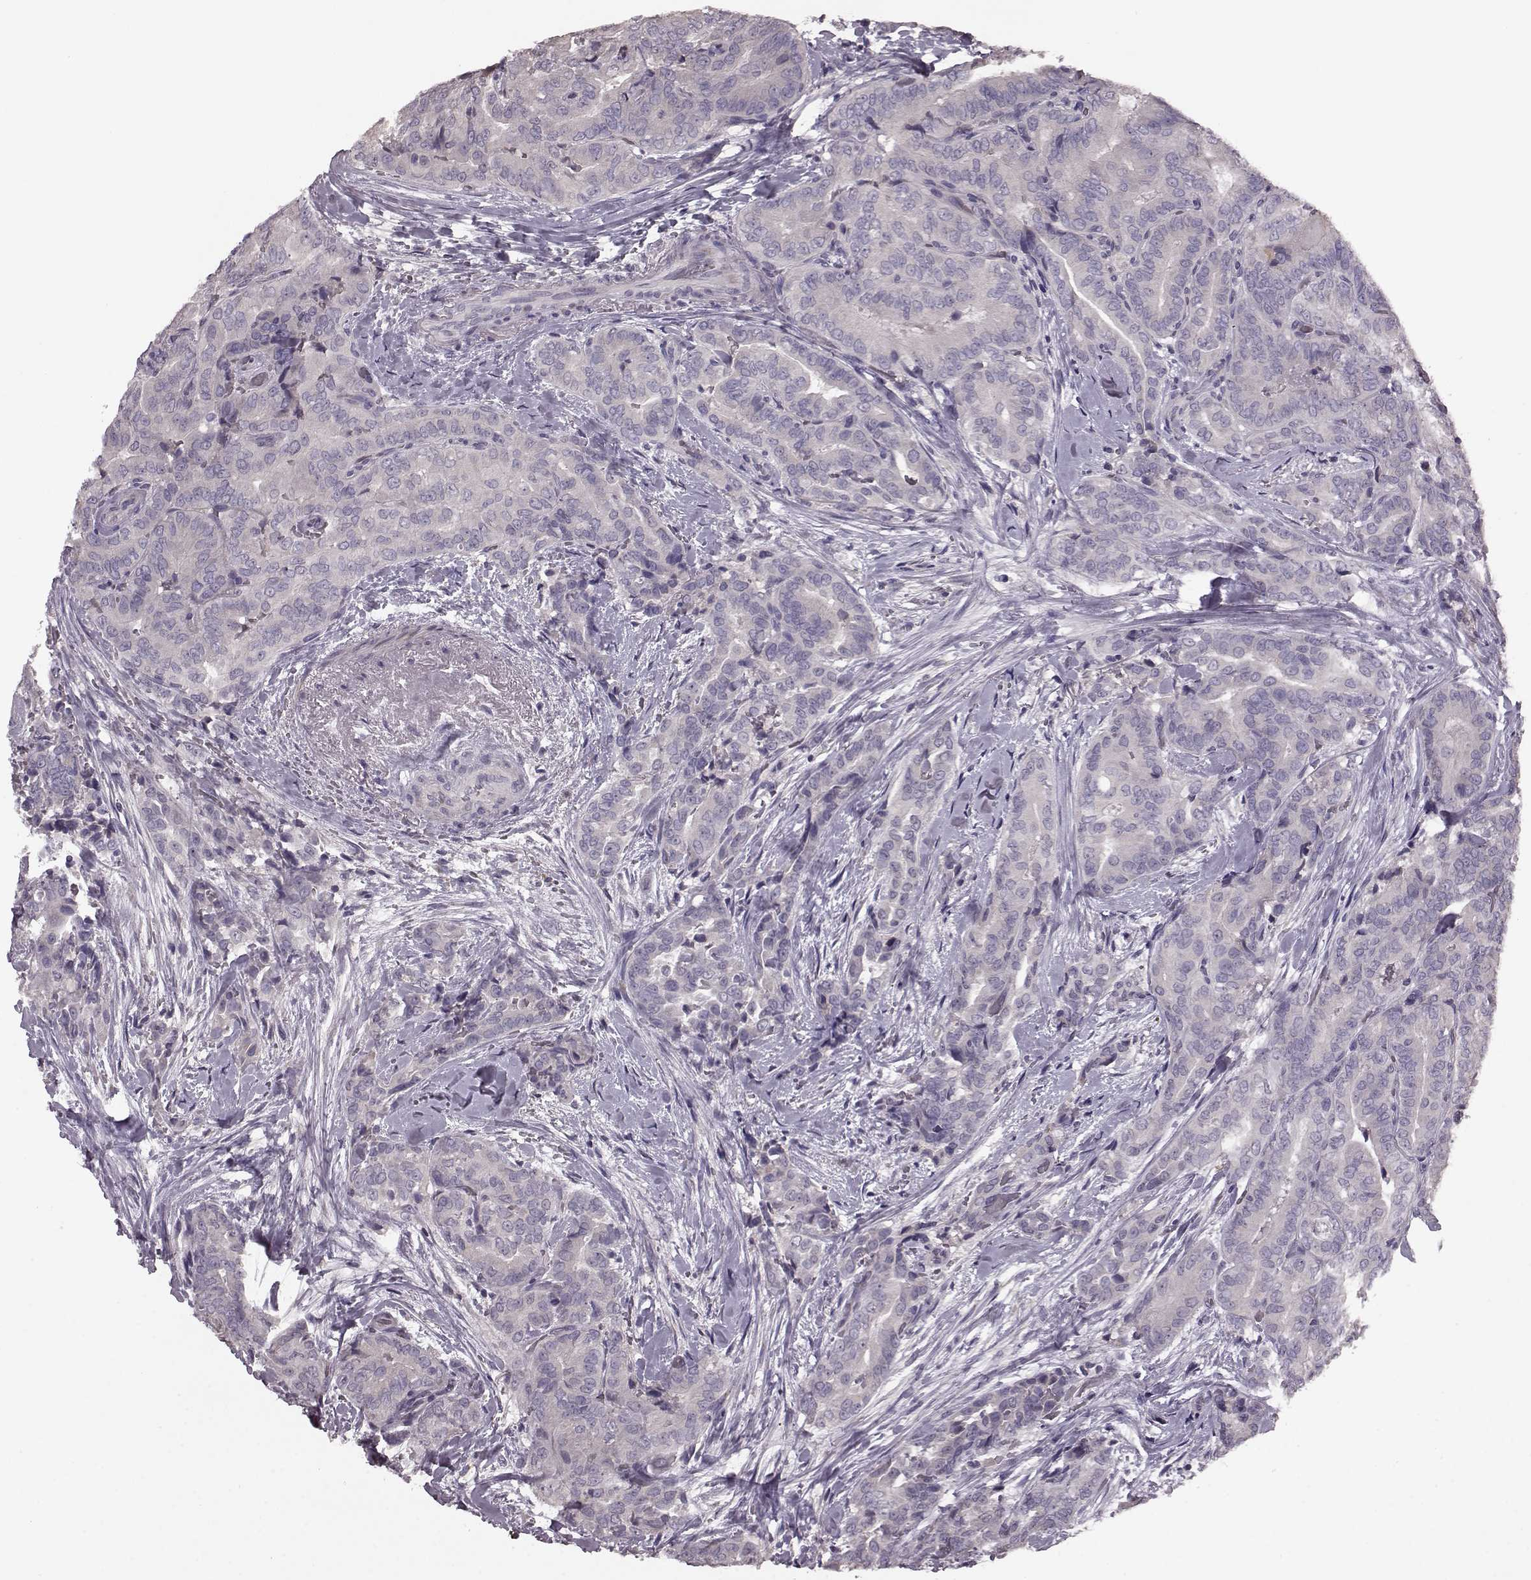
{"staining": {"intensity": "negative", "quantity": "none", "location": "none"}, "tissue": "thyroid cancer", "cell_type": "Tumor cells", "image_type": "cancer", "snomed": [{"axis": "morphology", "description": "Papillary adenocarcinoma, NOS"}, {"axis": "topography", "description": "Thyroid gland"}], "caption": "Tumor cells show no significant protein positivity in thyroid cancer. (DAB IHC with hematoxylin counter stain).", "gene": "SLC52A3", "patient": {"sex": "male", "age": 61}}